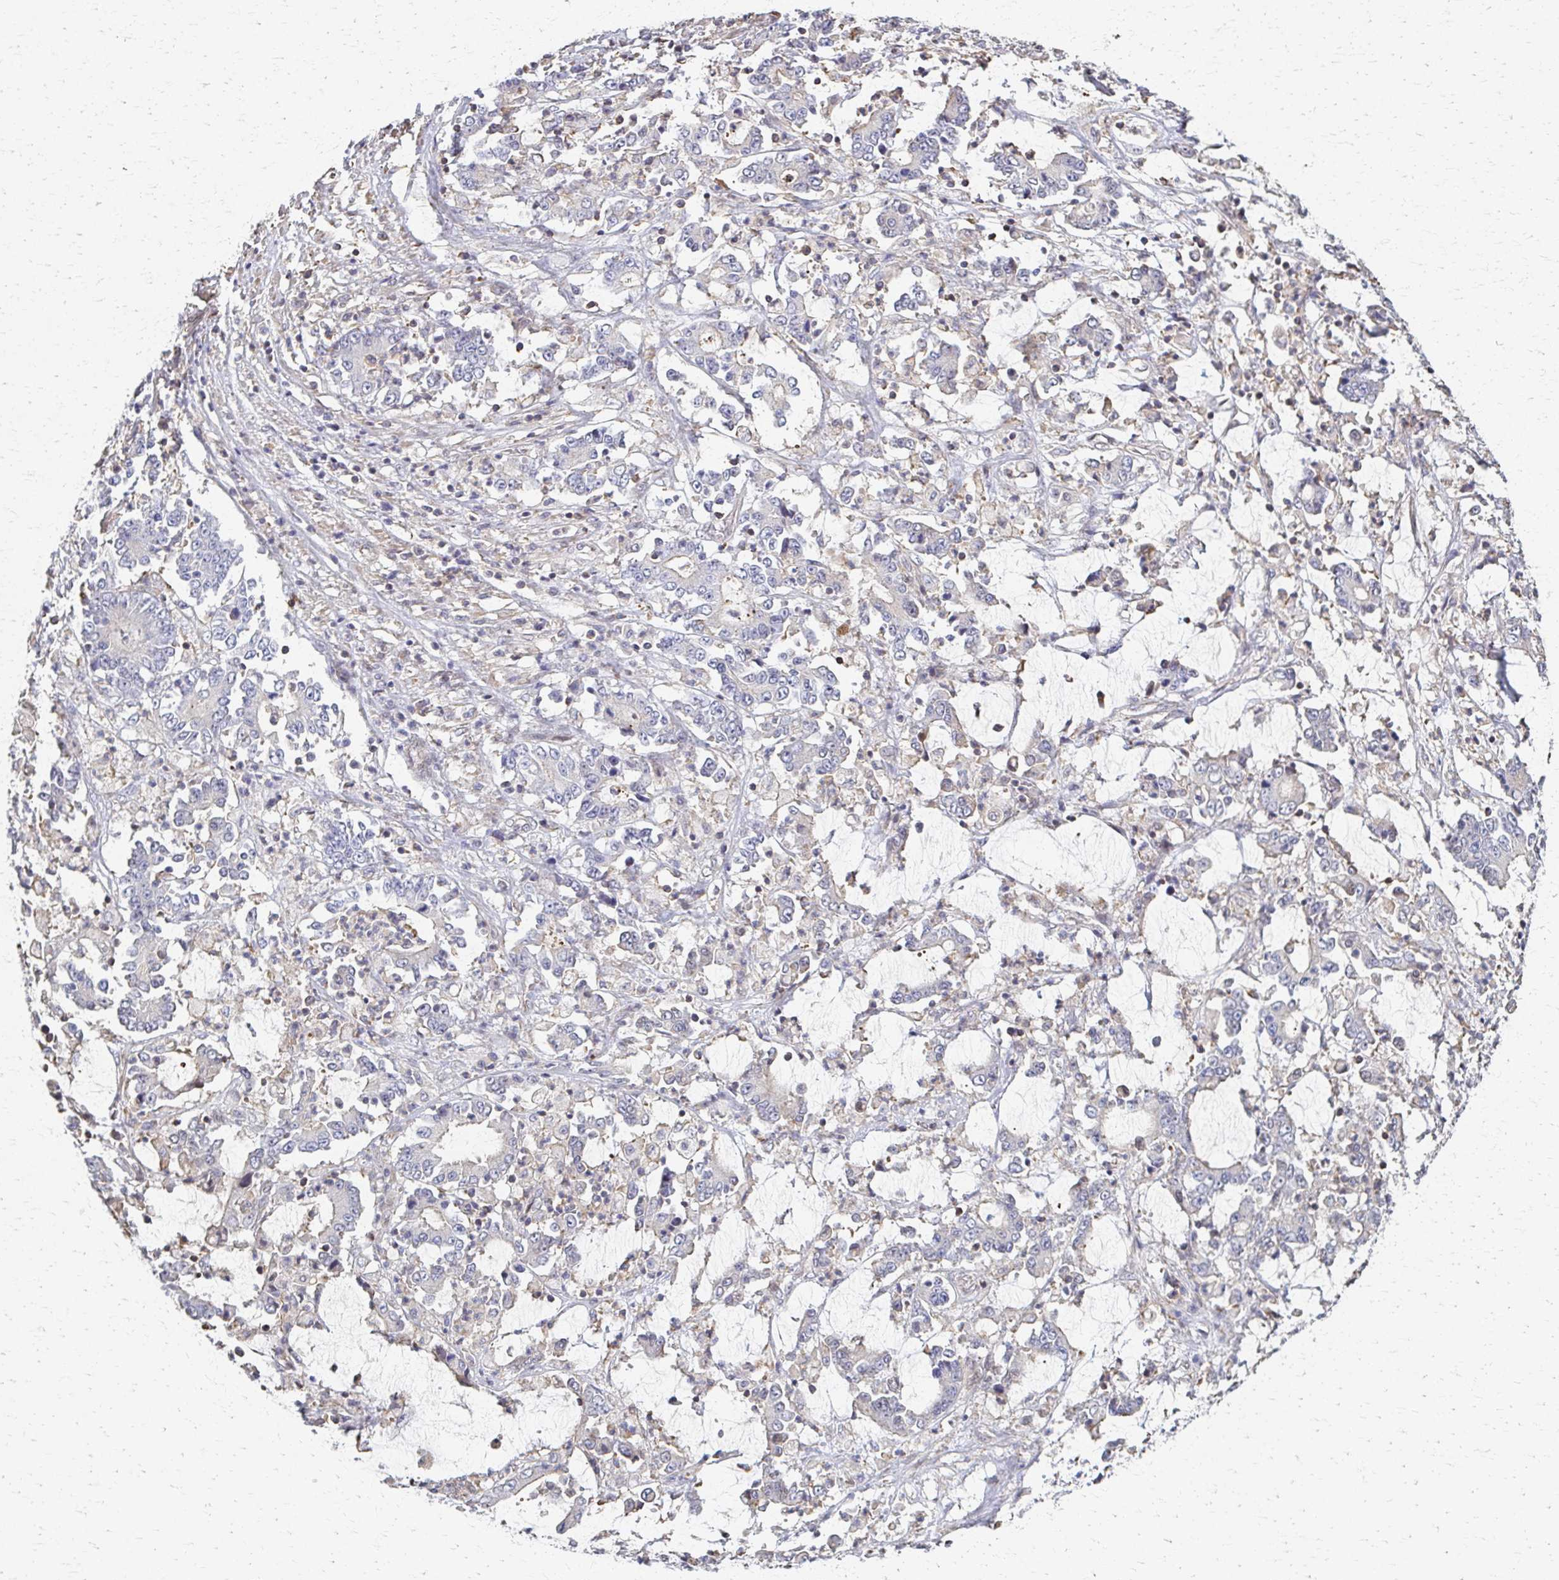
{"staining": {"intensity": "negative", "quantity": "none", "location": "none"}, "tissue": "stomach cancer", "cell_type": "Tumor cells", "image_type": "cancer", "snomed": [{"axis": "morphology", "description": "Adenocarcinoma, NOS"}, {"axis": "topography", "description": "Stomach, upper"}], "caption": "Stomach cancer (adenocarcinoma) was stained to show a protein in brown. There is no significant expression in tumor cells.", "gene": "EOLA2", "patient": {"sex": "male", "age": 68}}